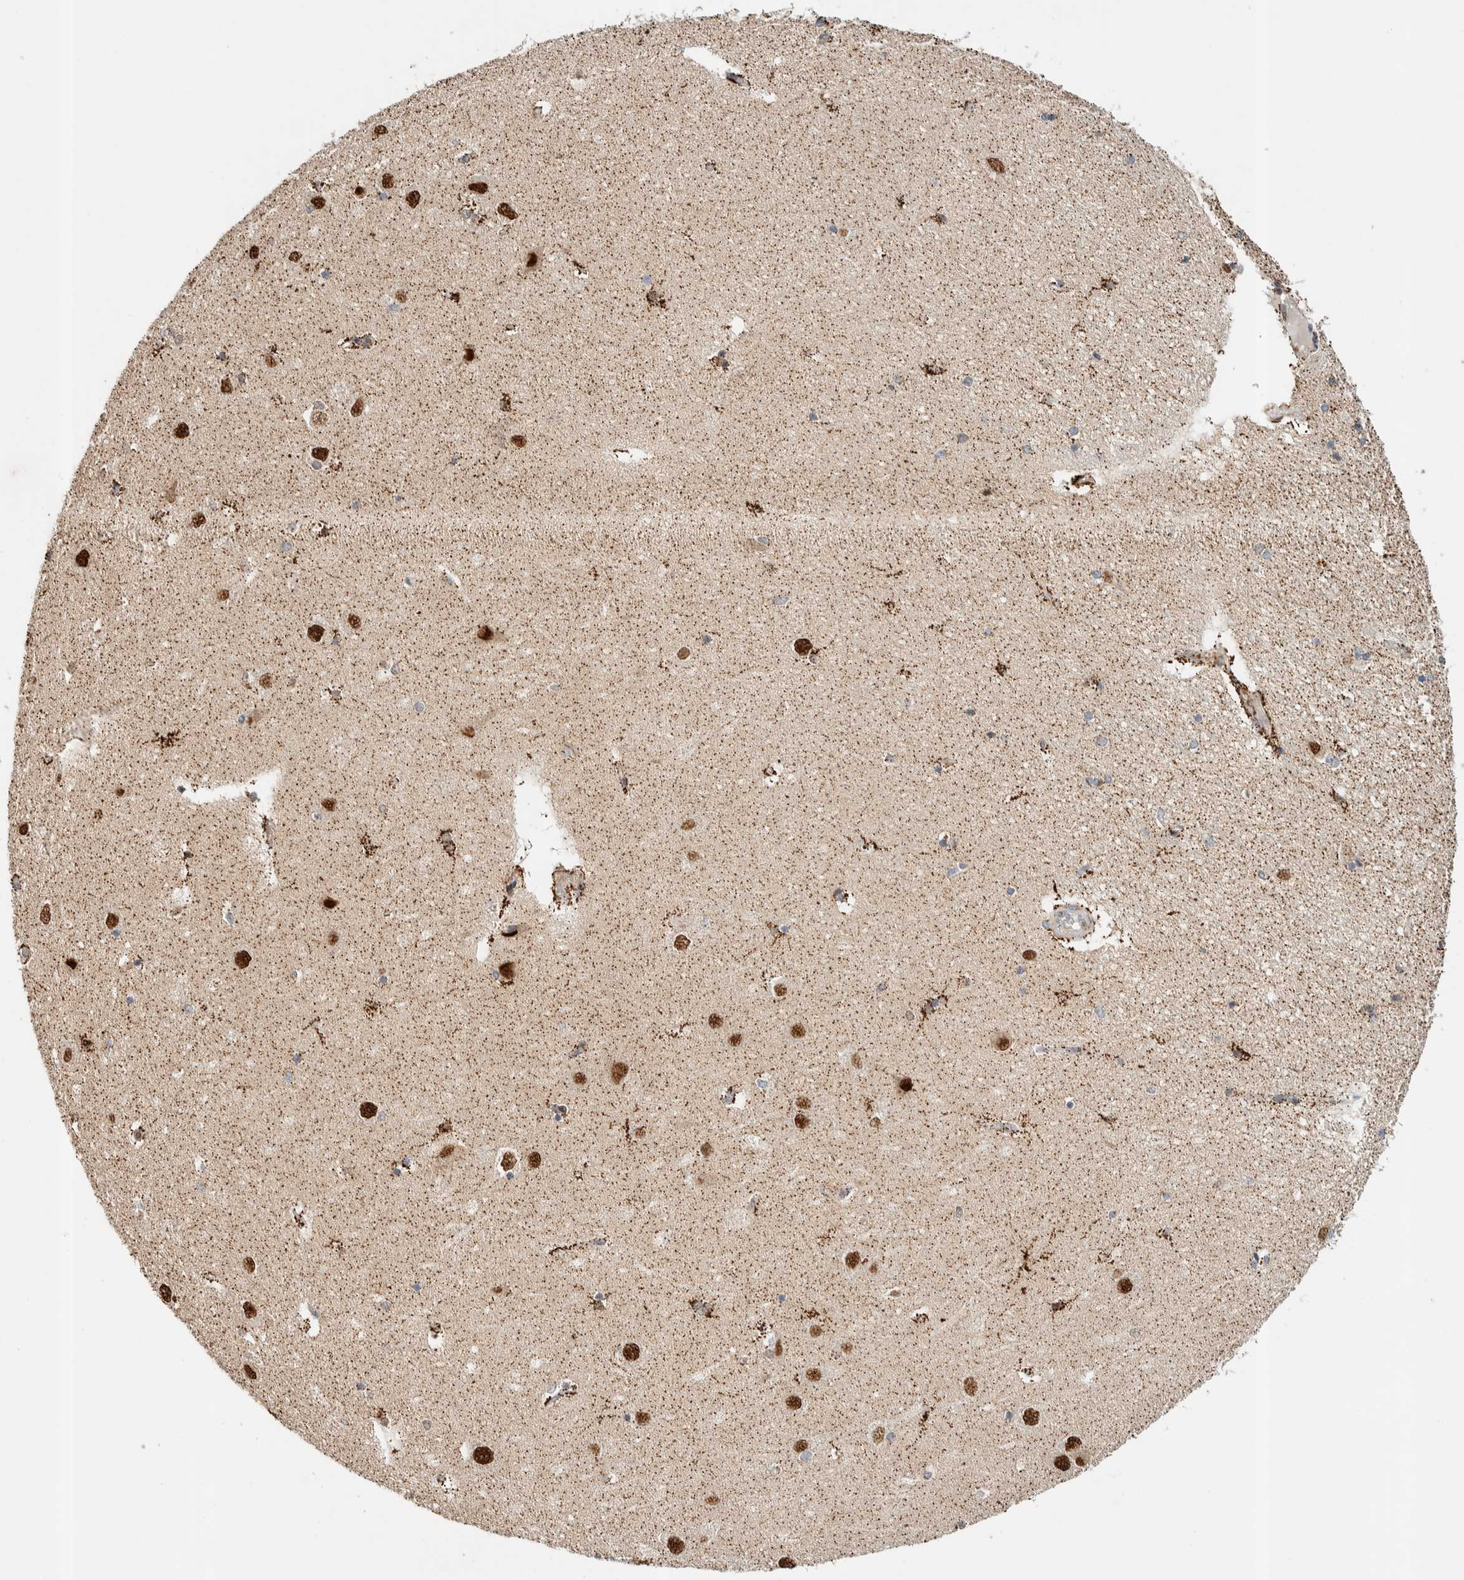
{"staining": {"intensity": "moderate", "quantity": "<25%", "location": "cytoplasmic/membranous"}, "tissue": "hippocampus", "cell_type": "Glial cells", "image_type": "normal", "snomed": [{"axis": "morphology", "description": "Normal tissue, NOS"}, {"axis": "topography", "description": "Hippocampus"}], "caption": "Immunohistochemistry (IHC) of benign human hippocampus exhibits low levels of moderate cytoplasmic/membranous positivity in about <25% of glial cells.", "gene": "TSPAN32", "patient": {"sex": "female", "age": 54}}